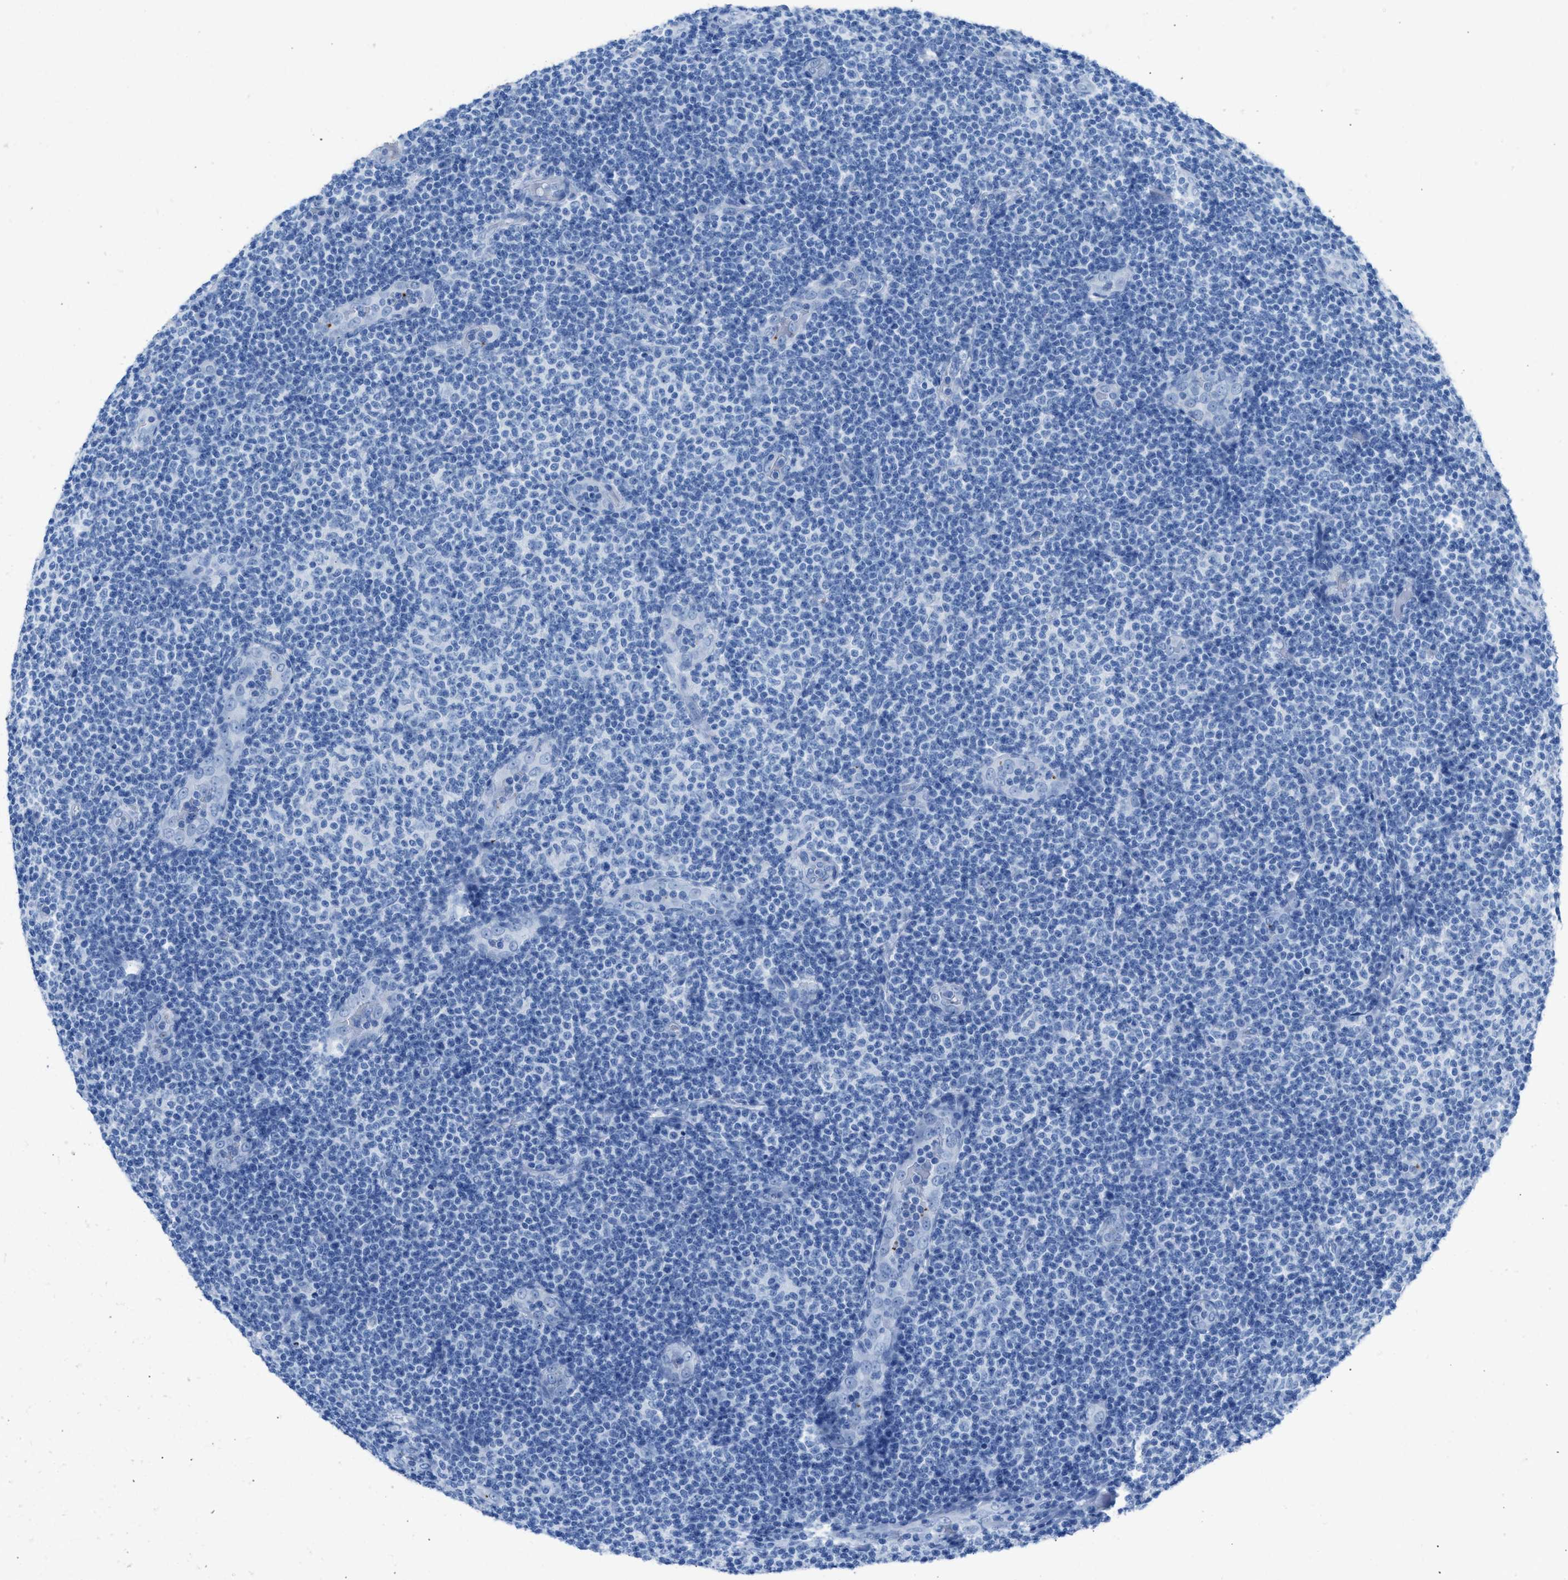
{"staining": {"intensity": "negative", "quantity": "none", "location": "none"}, "tissue": "lymphoma", "cell_type": "Tumor cells", "image_type": "cancer", "snomed": [{"axis": "morphology", "description": "Malignant lymphoma, non-Hodgkin's type, Low grade"}, {"axis": "topography", "description": "Lymph node"}], "caption": "Immunohistochemistry of human lymphoma exhibits no expression in tumor cells.", "gene": "FAIM2", "patient": {"sex": "male", "age": 83}}